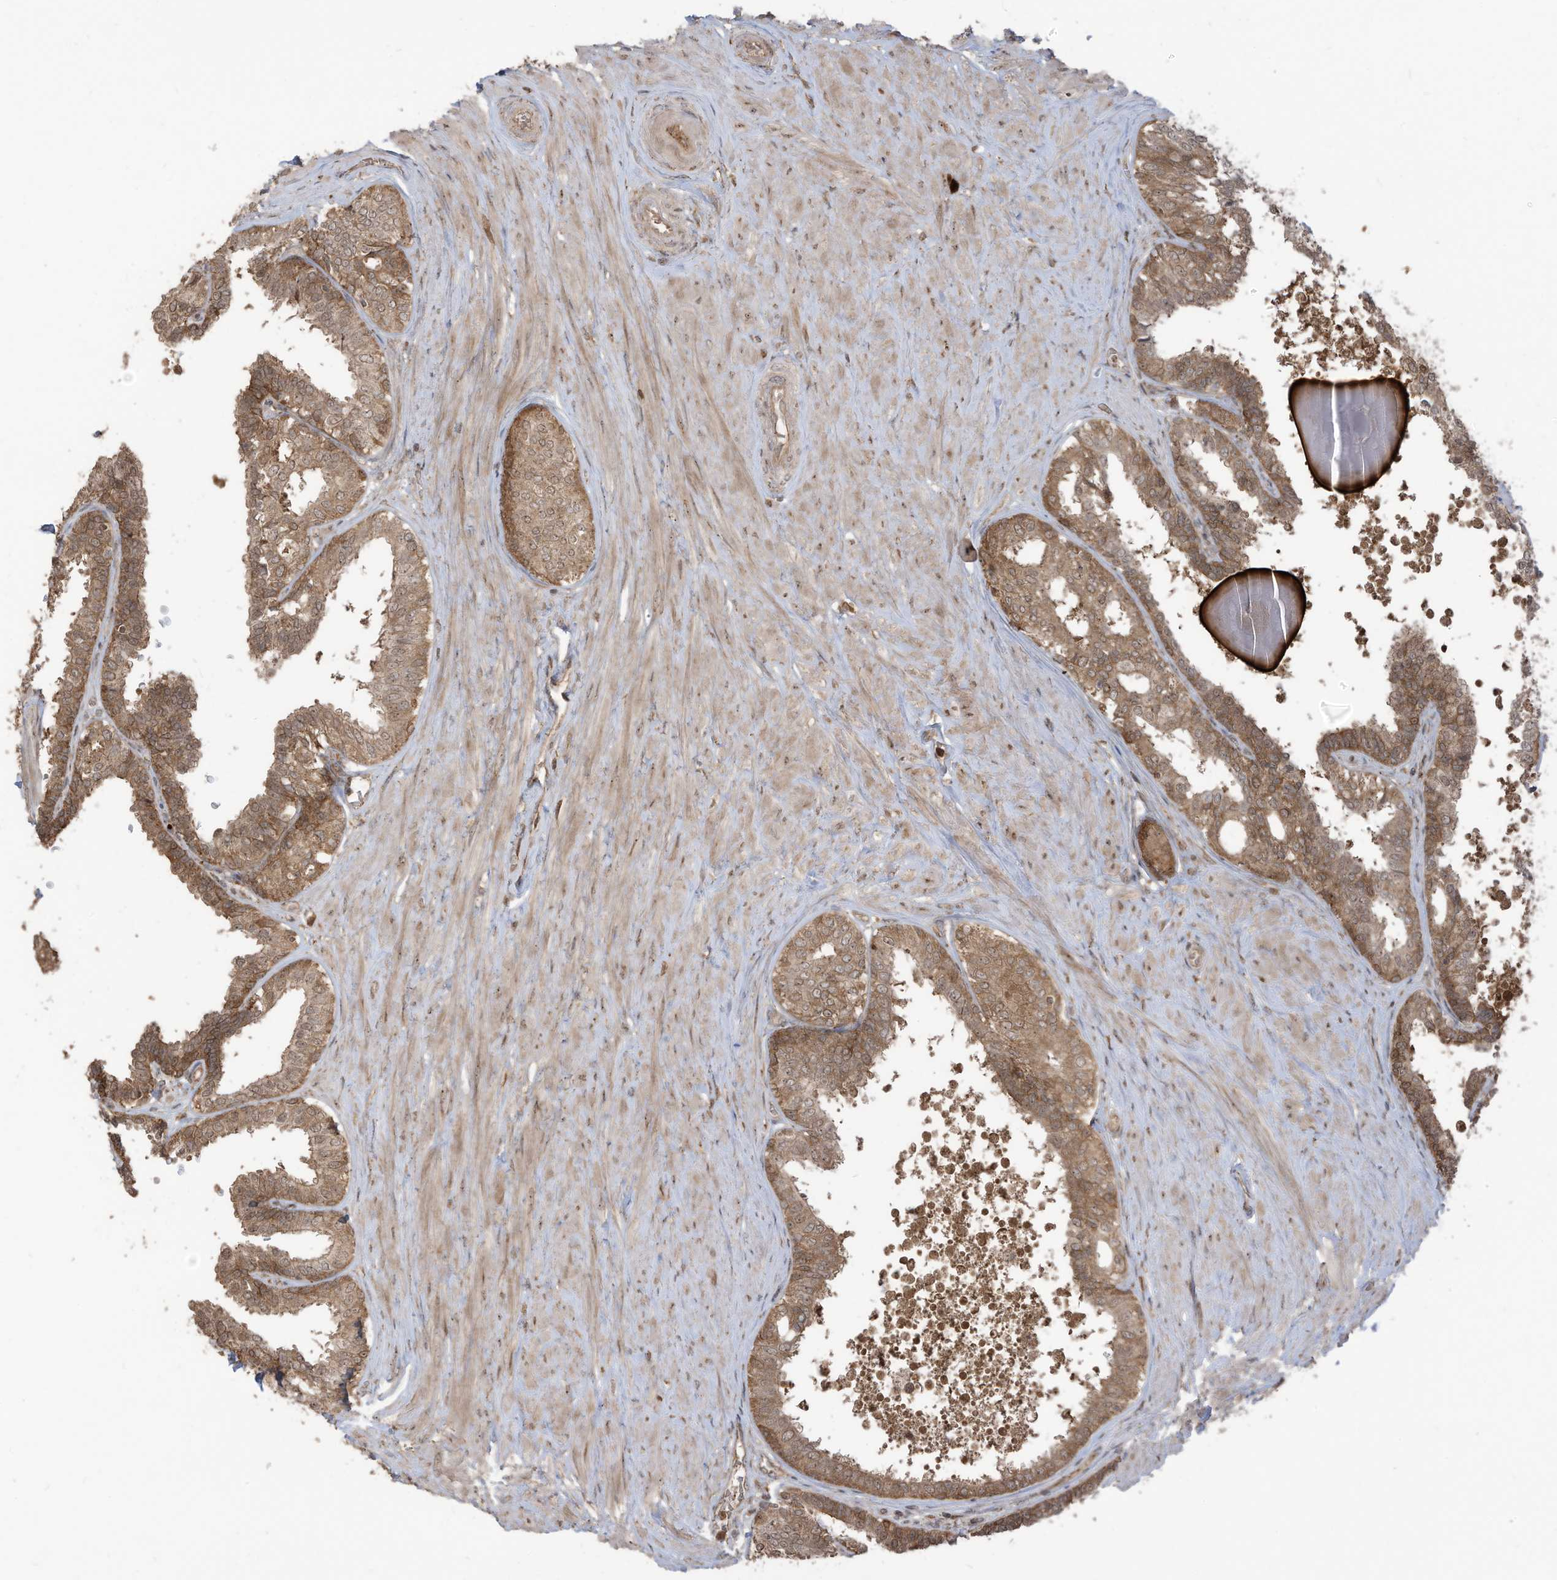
{"staining": {"intensity": "strong", "quantity": ">75%", "location": "cytoplasmic/membranous"}, "tissue": "prostate", "cell_type": "Glandular cells", "image_type": "normal", "snomed": [{"axis": "morphology", "description": "Normal tissue, NOS"}, {"axis": "topography", "description": "Prostate"}], "caption": "This photomicrograph demonstrates immunohistochemistry (IHC) staining of normal human prostate, with high strong cytoplasmic/membranous expression in approximately >75% of glandular cells.", "gene": "CARF", "patient": {"sex": "male", "age": 48}}